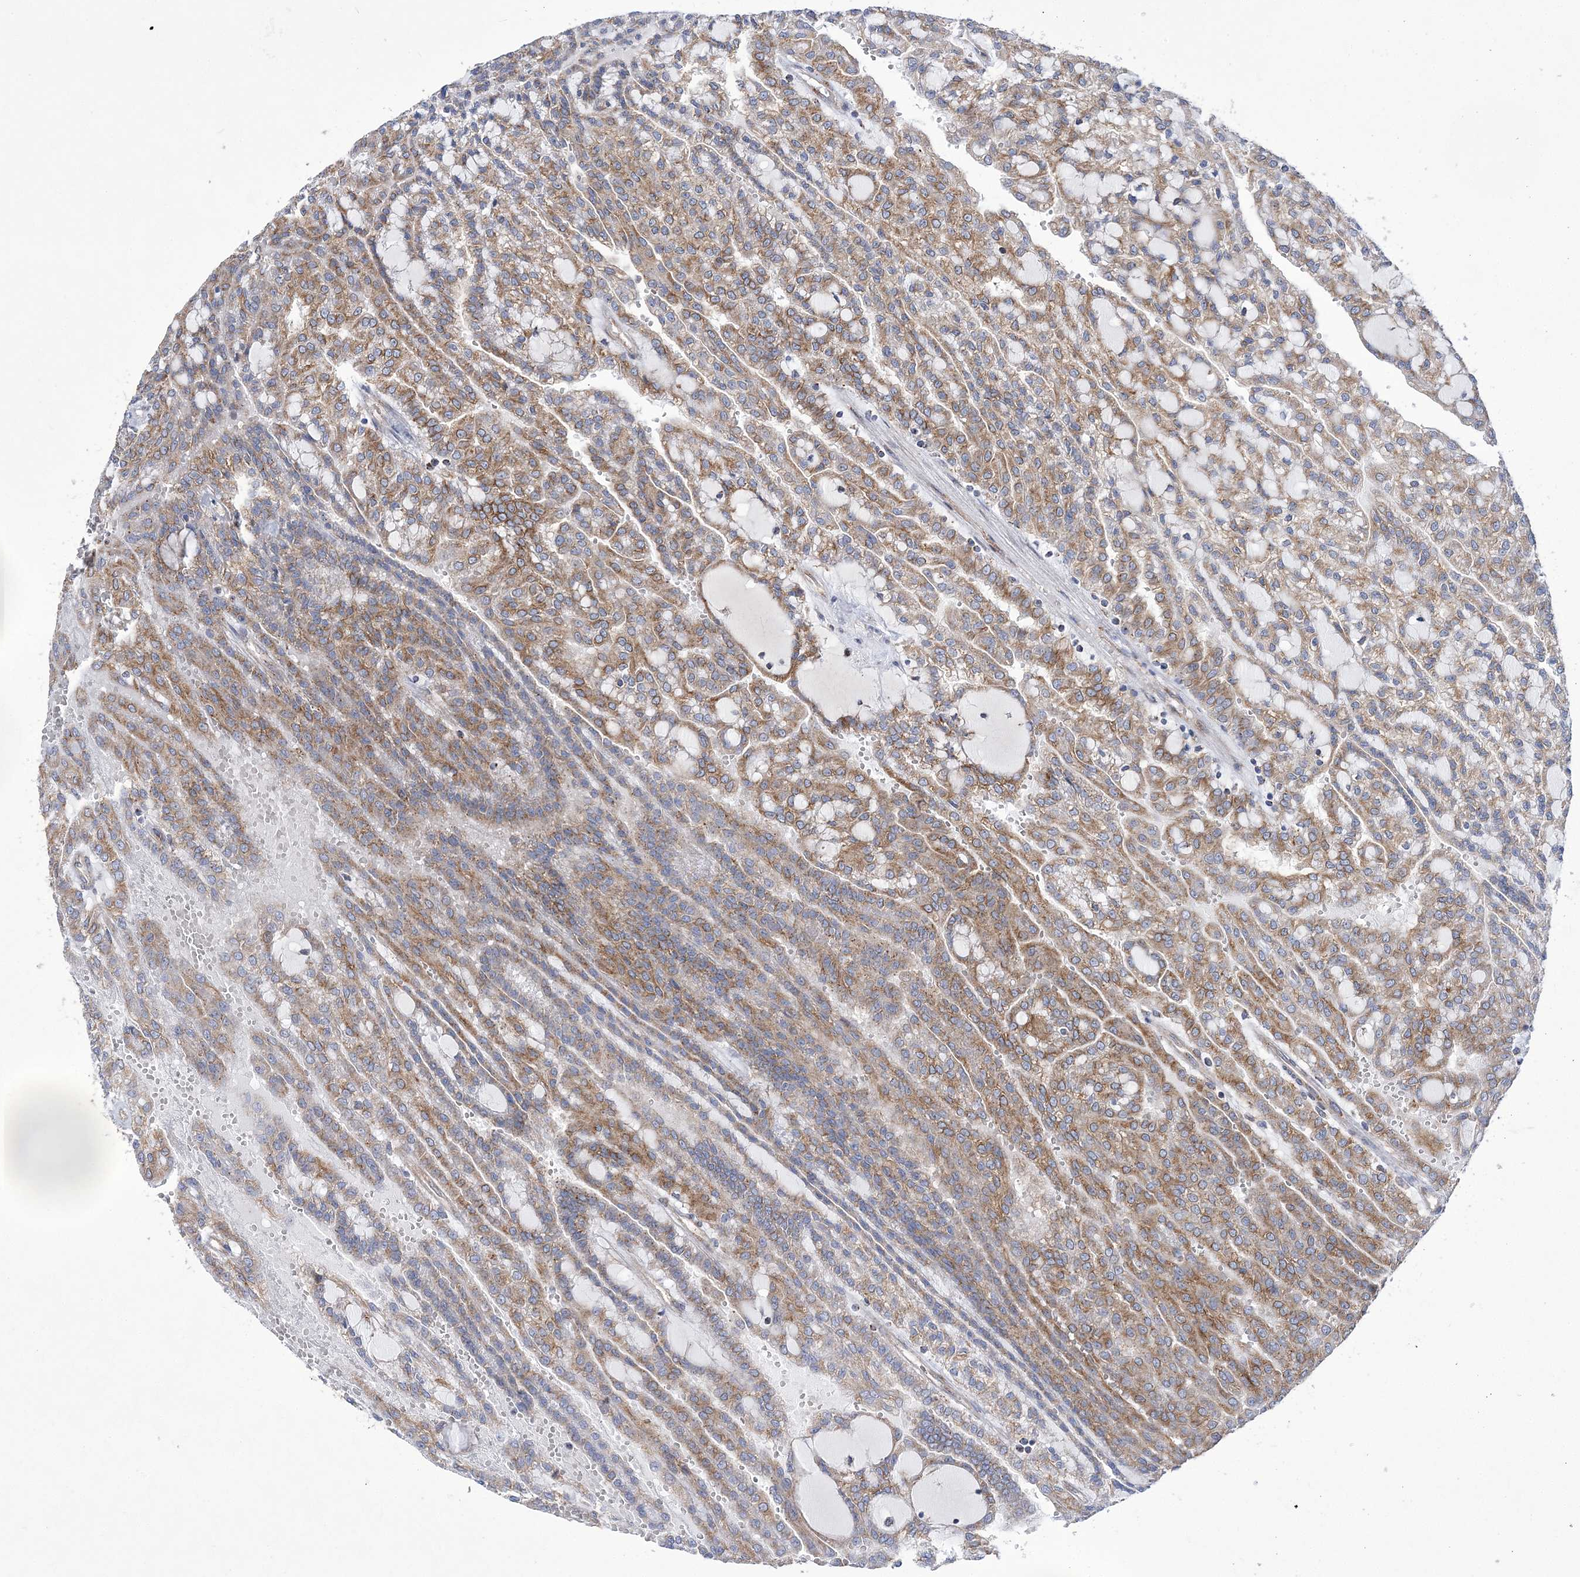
{"staining": {"intensity": "moderate", "quantity": ">75%", "location": "cytoplasmic/membranous"}, "tissue": "renal cancer", "cell_type": "Tumor cells", "image_type": "cancer", "snomed": [{"axis": "morphology", "description": "Adenocarcinoma, NOS"}, {"axis": "topography", "description": "Kidney"}], "caption": "Moderate cytoplasmic/membranous staining for a protein is seen in approximately >75% of tumor cells of renal adenocarcinoma using immunohistochemistry (IHC).", "gene": "COPB2", "patient": {"sex": "male", "age": 63}}